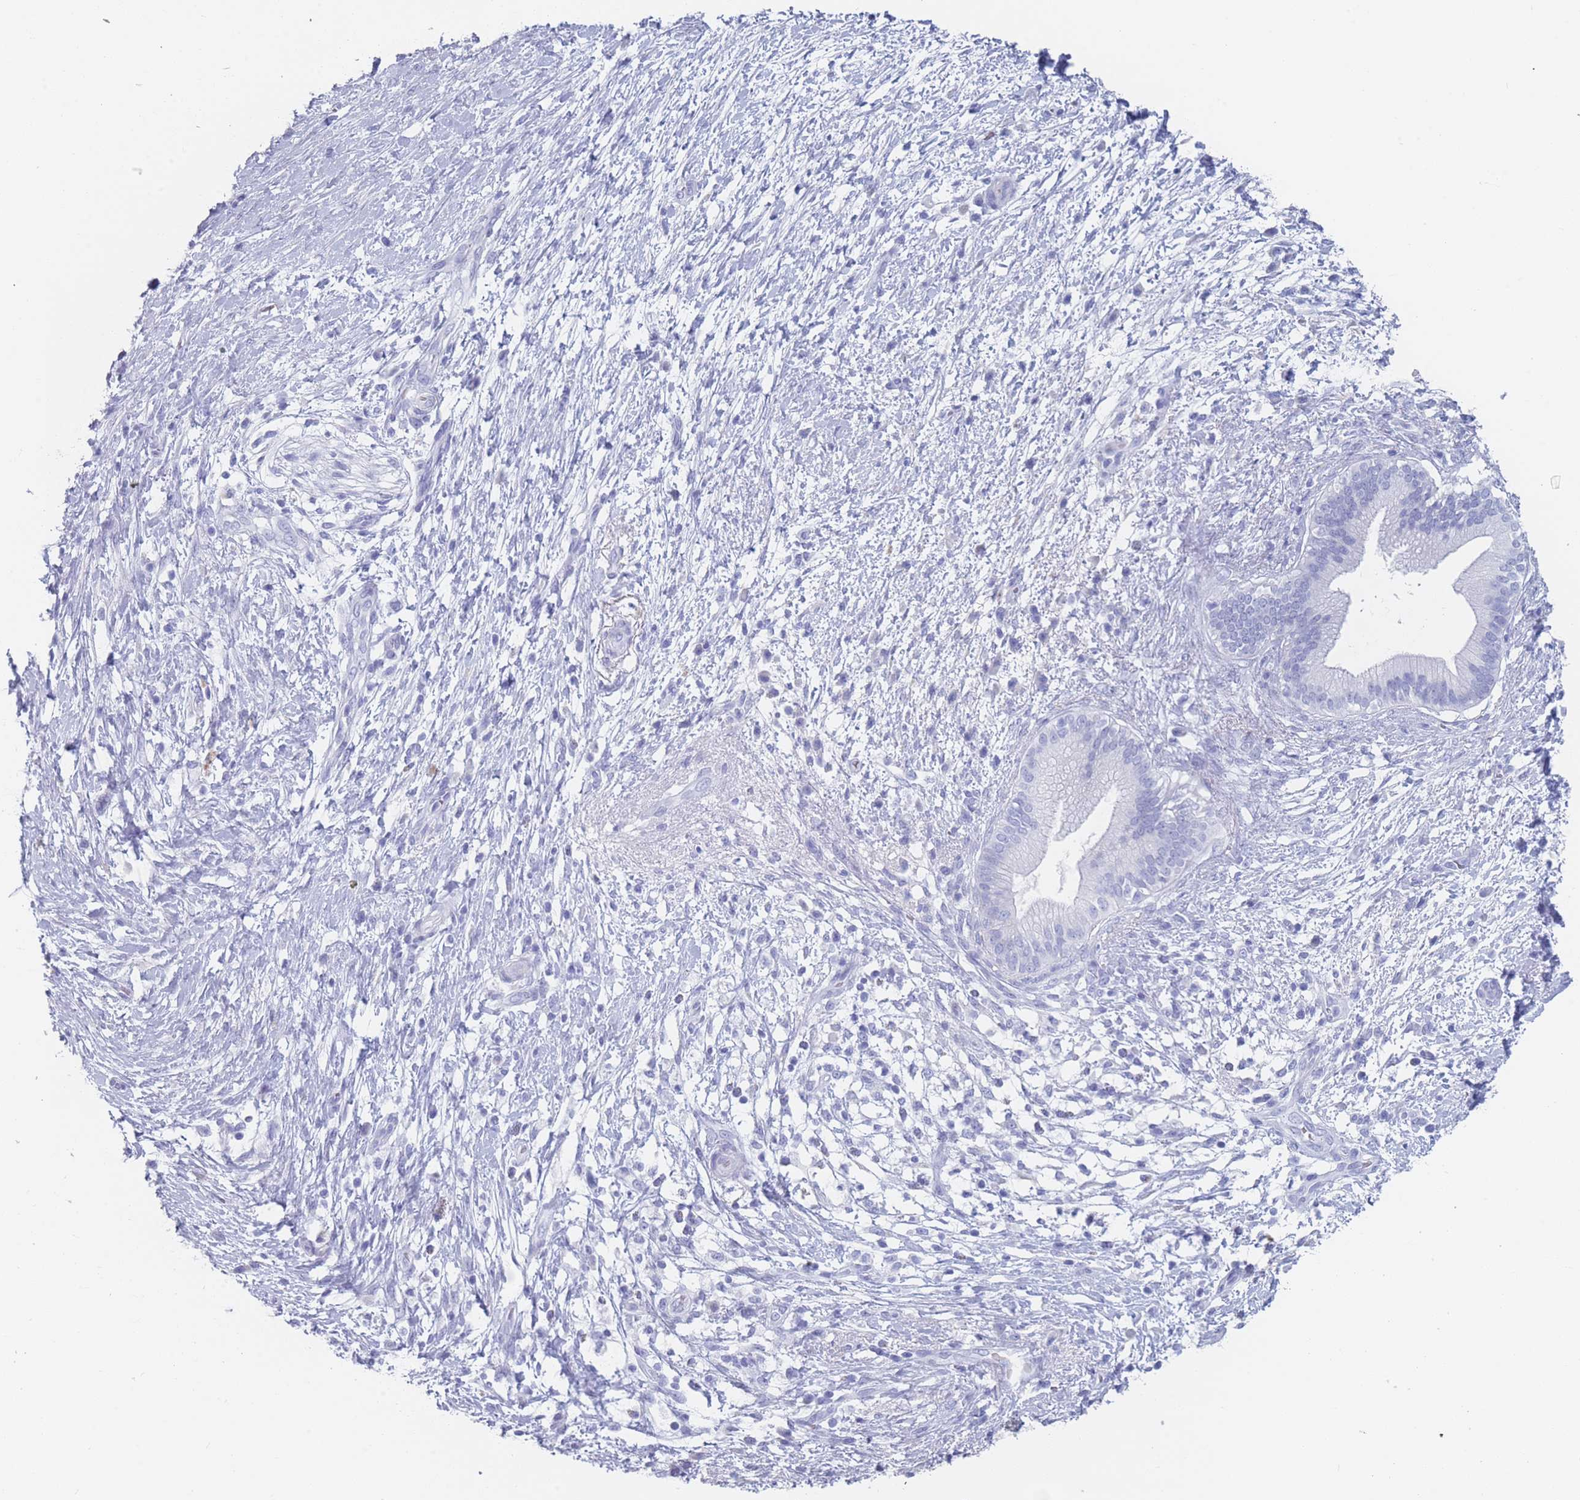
{"staining": {"intensity": "negative", "quantity": "none", "location": "none"}, "tissue": "pancreatic cancer", "cell_type": "Tumor cells", "image_type": "cancer", "snomed": [{"axis": "morphology", "description": "Adenocarcinoma, NOS"}, {"axis": "topography", "description": "Pancreas"}], "caption": "Tumor cells are negative for protein expression in human pancreatic cancer.", "gene": "OR5D16", "patient": {"sex": "female", "age": 72}}